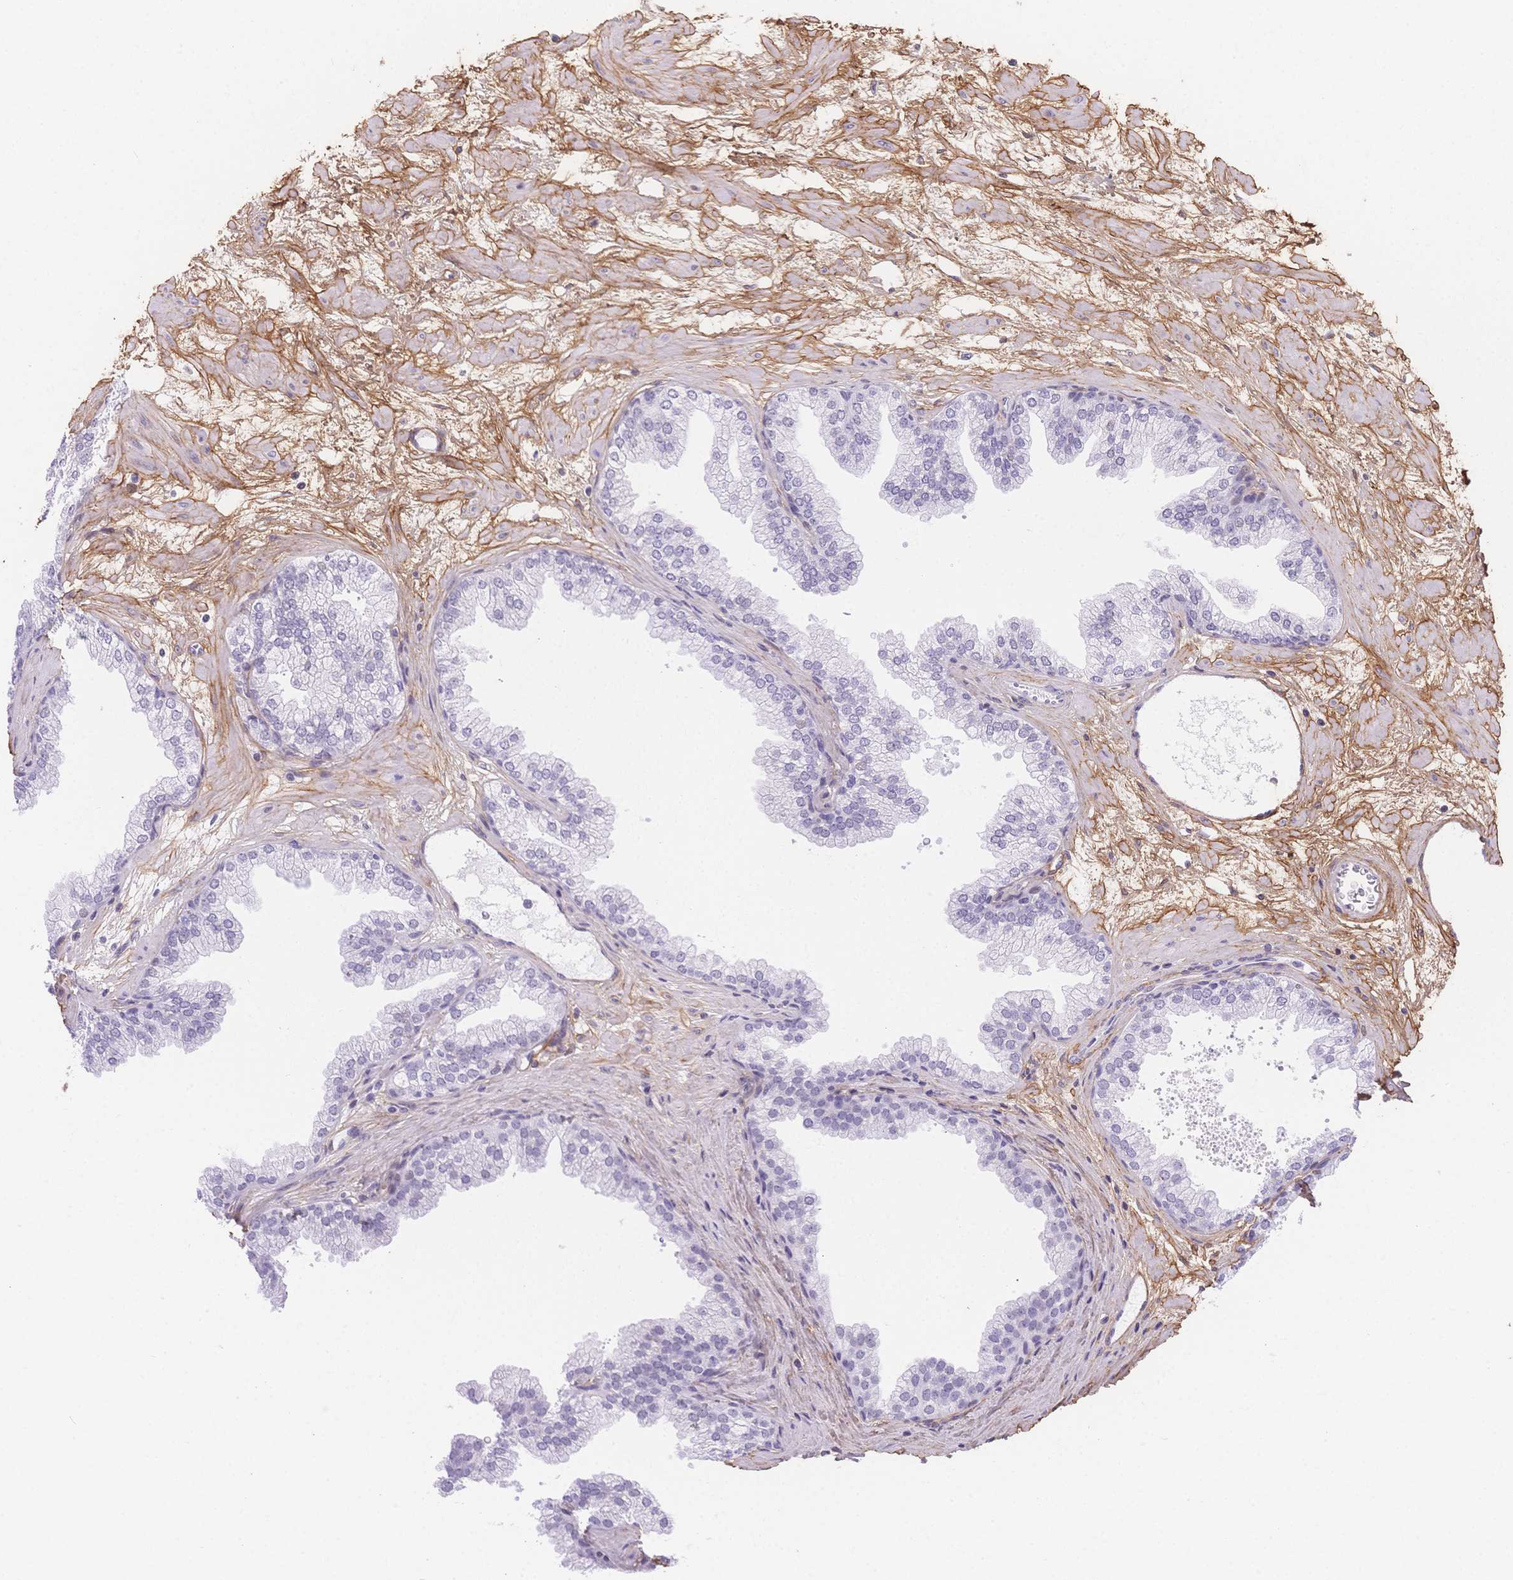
{"staining": {"intensity": "negative", "quantity": "none", "location": "none"}, "tissue": "prostate", "cell_type": "Glandular cells", "image_type": "normal", "snomed": [{"axis": "morphology", "description": "Normal tissue, NOS"}, {"axis": "topography", "description": "Prostate"}], "caption": "Immunohistochemistry of unremarkable prostate reveals no staining in glandular cells. The staining is performed using DAB brown chromogen with nuclei counter-stained in using hematoxylin.", "gene": "PDZD2", "patient": {"sex": "male", "age": 37}}